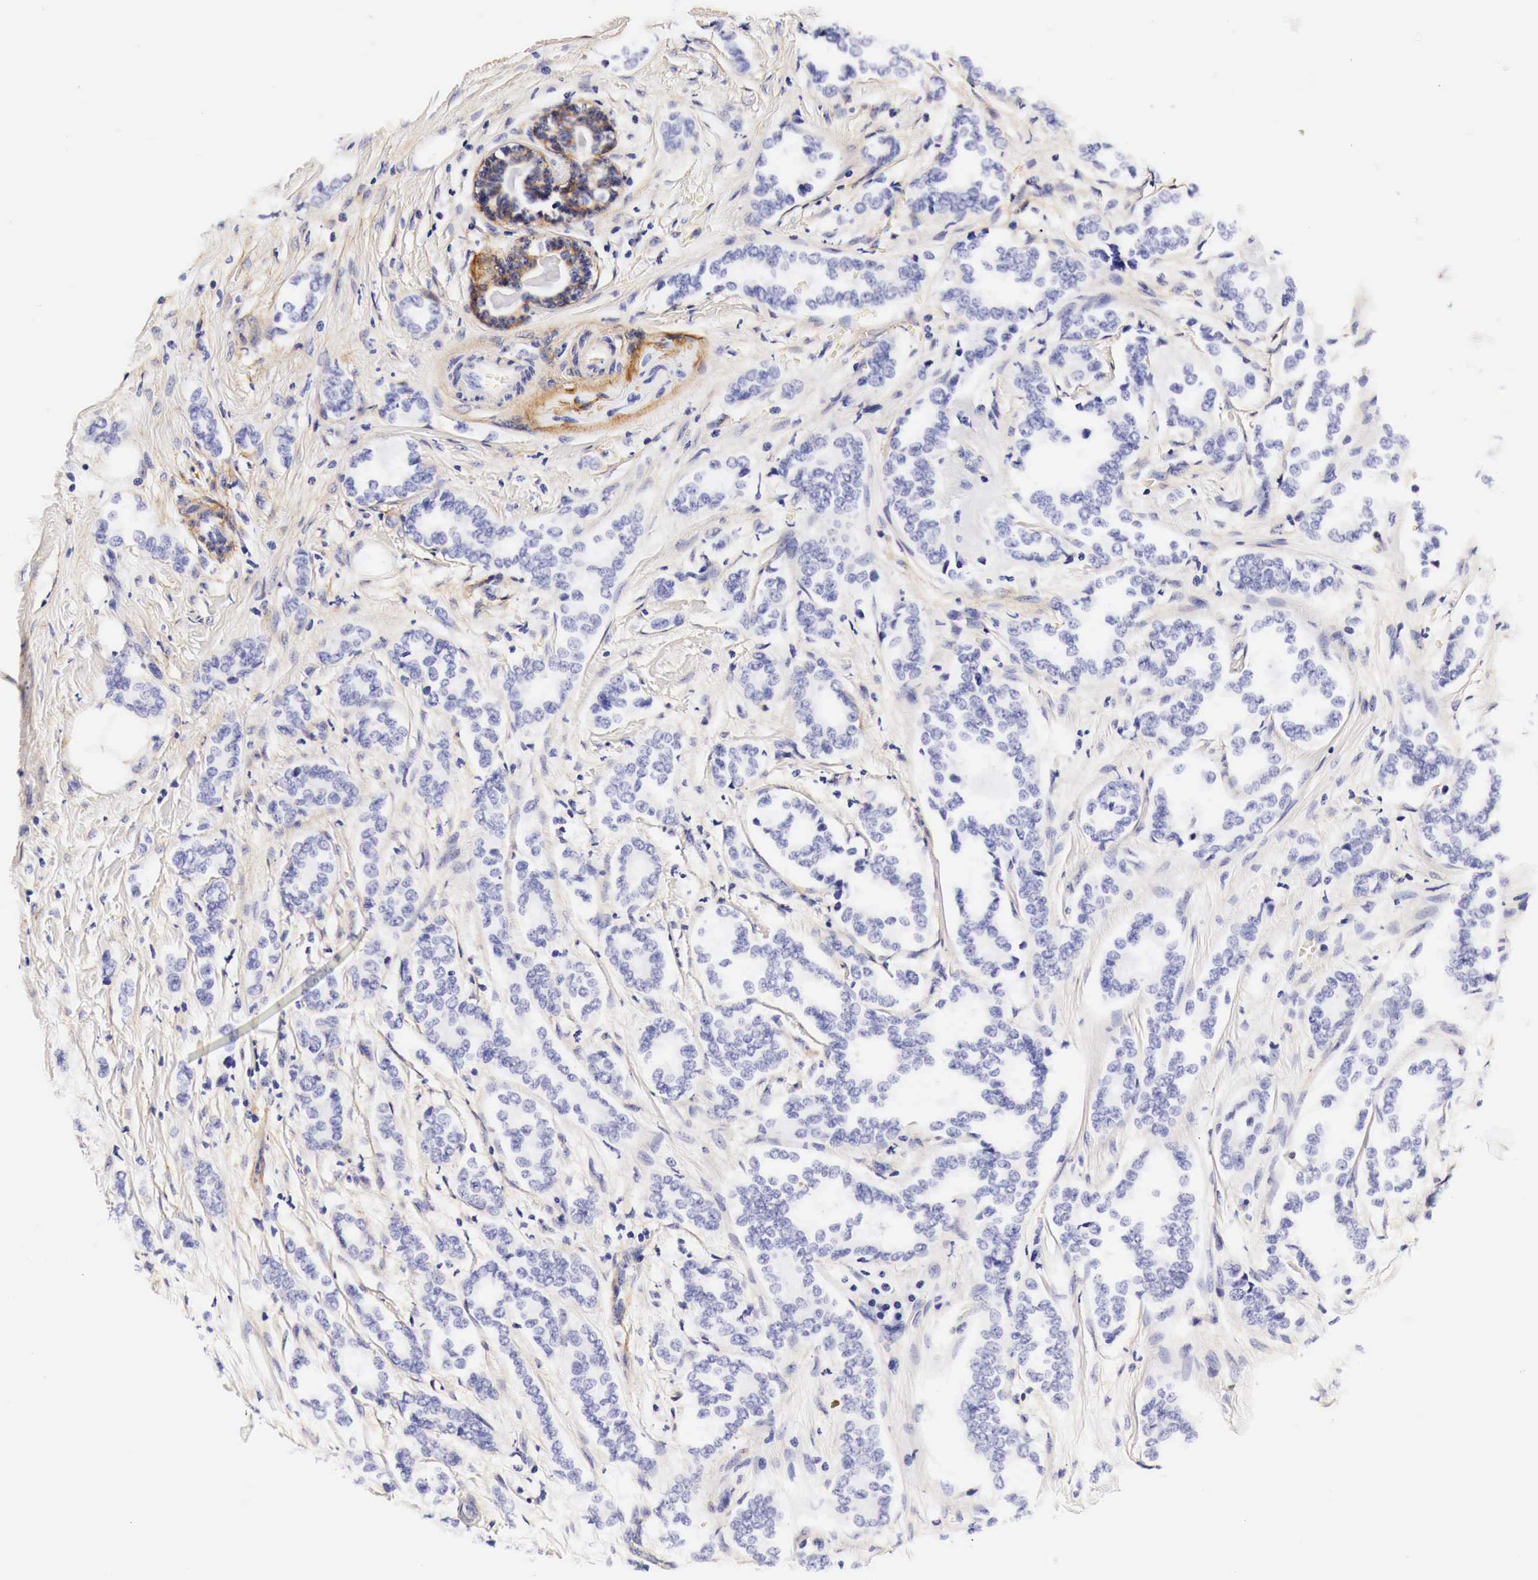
{"staining": {"intensity": "weak", "quantity": "<25%", "location": "cytoplasmic/membranous"}, "tissue": "breast cancer", "cell_type": "Tumor cells", "image_type": "cancer", "snomed": [{"axis": "morphology", "description": "Duct carcinoma"}, {"axis": "topography", "description": "Breast"}], "caption": "IHC of breast cancer (infiltrating ductal carcinoma) reveals no expression in tumor cells.", "gene": "EGFR", "patient": {"sex": "female", "age": 50}}